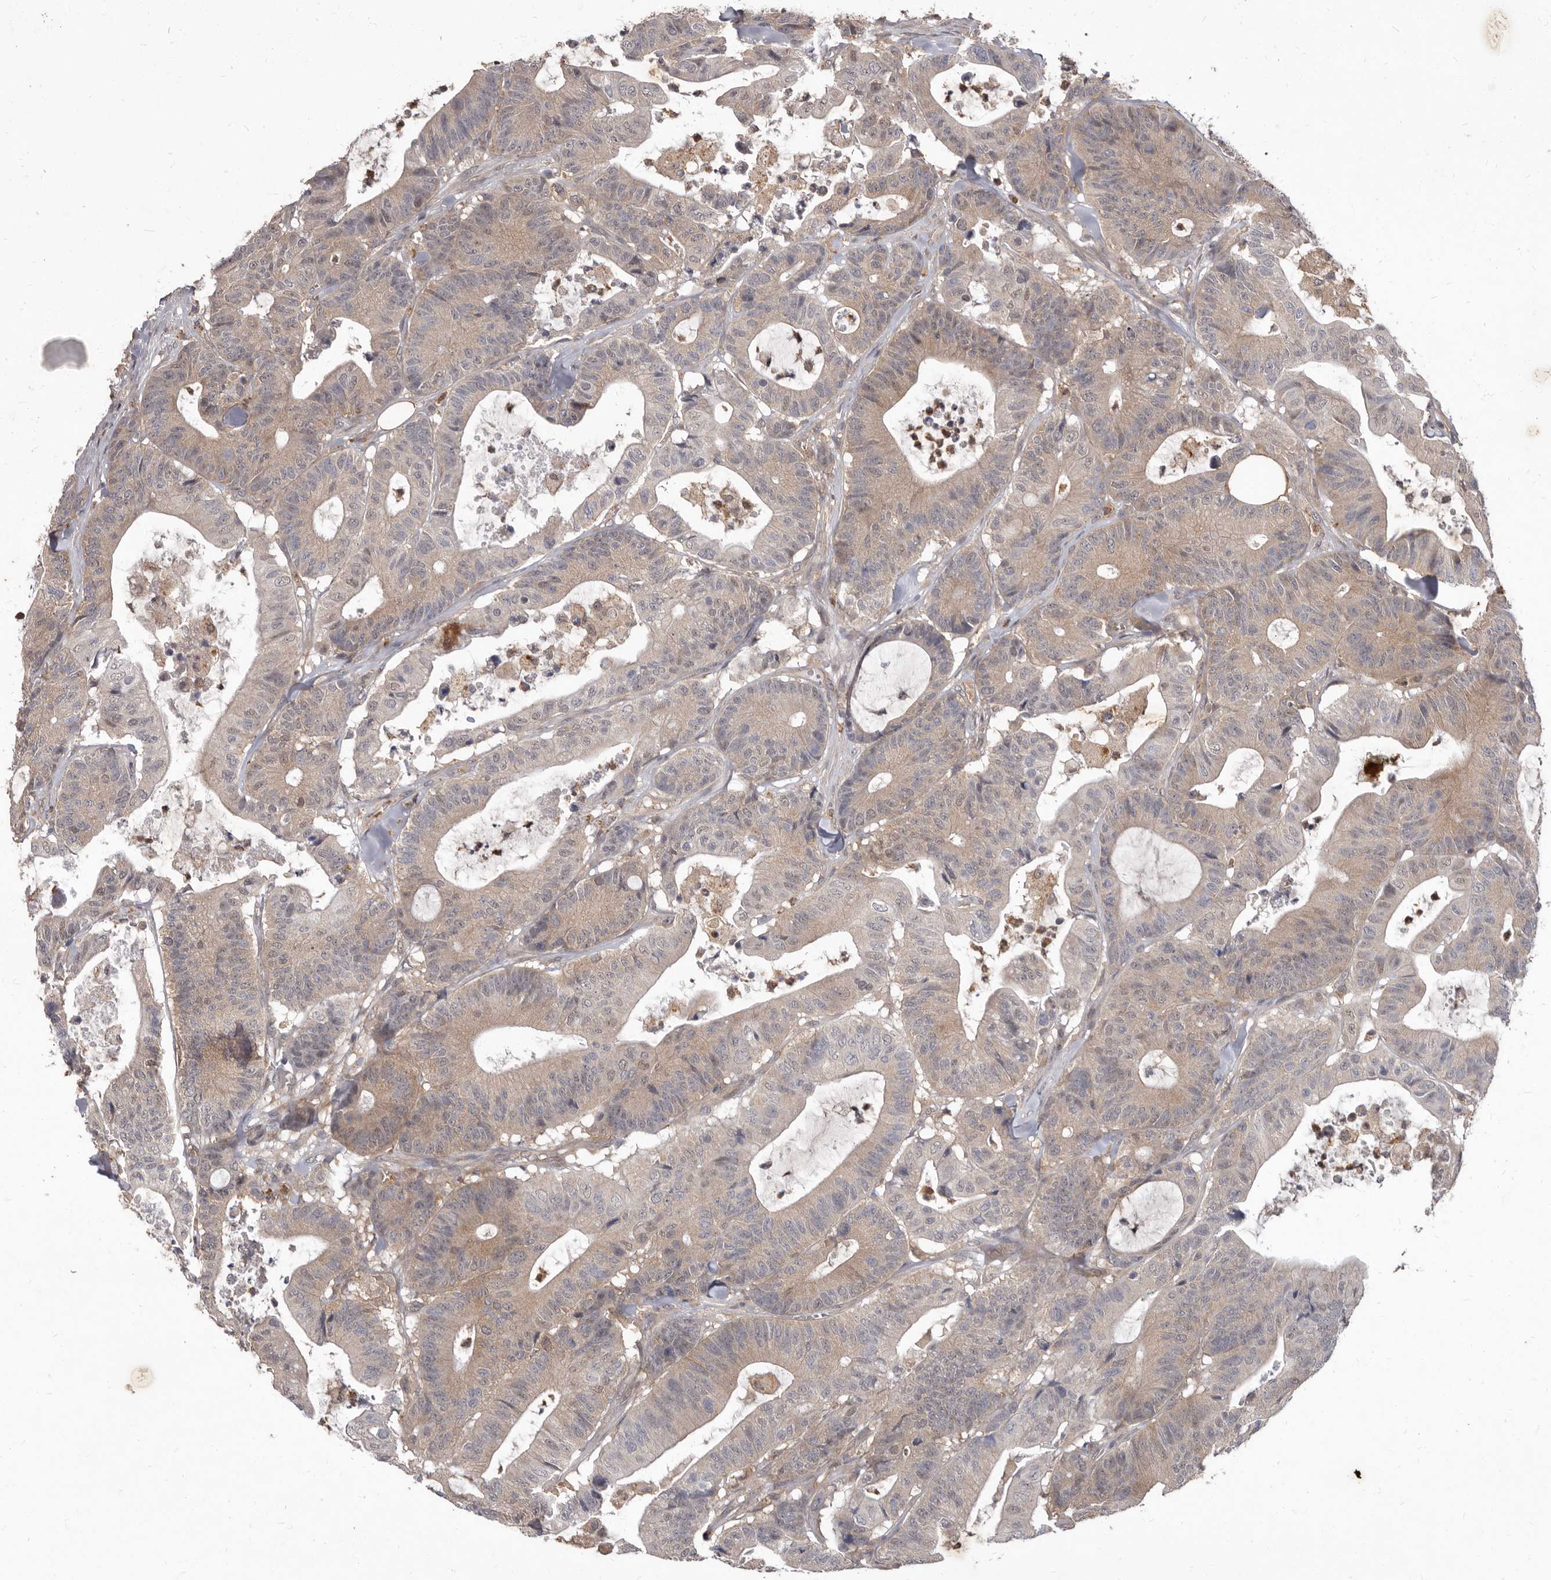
{"staining": {"intensity": "weak", "quantity": "25%-75%", "location": "cytoplasmic/membranous"}, "tissue": "colorectal cancer", "cell_type": "Tumor cells", "image_type": "cancer", "snomed": [{"axis": "morphology", "description": "Adenocarcinoma, NOS"}, {"axis": "topography", "description": "Colon"}], "caption": "Immunohistochemistry image of colorectal cancer (adenocarcinoma) stained for a protein (brown), which shows low levels of weak cytoplasmic/membranous expression in about 25%-75% of tumor cells.", "gene": "ACLY", "patient": {"sex": "female", "age": 84}}